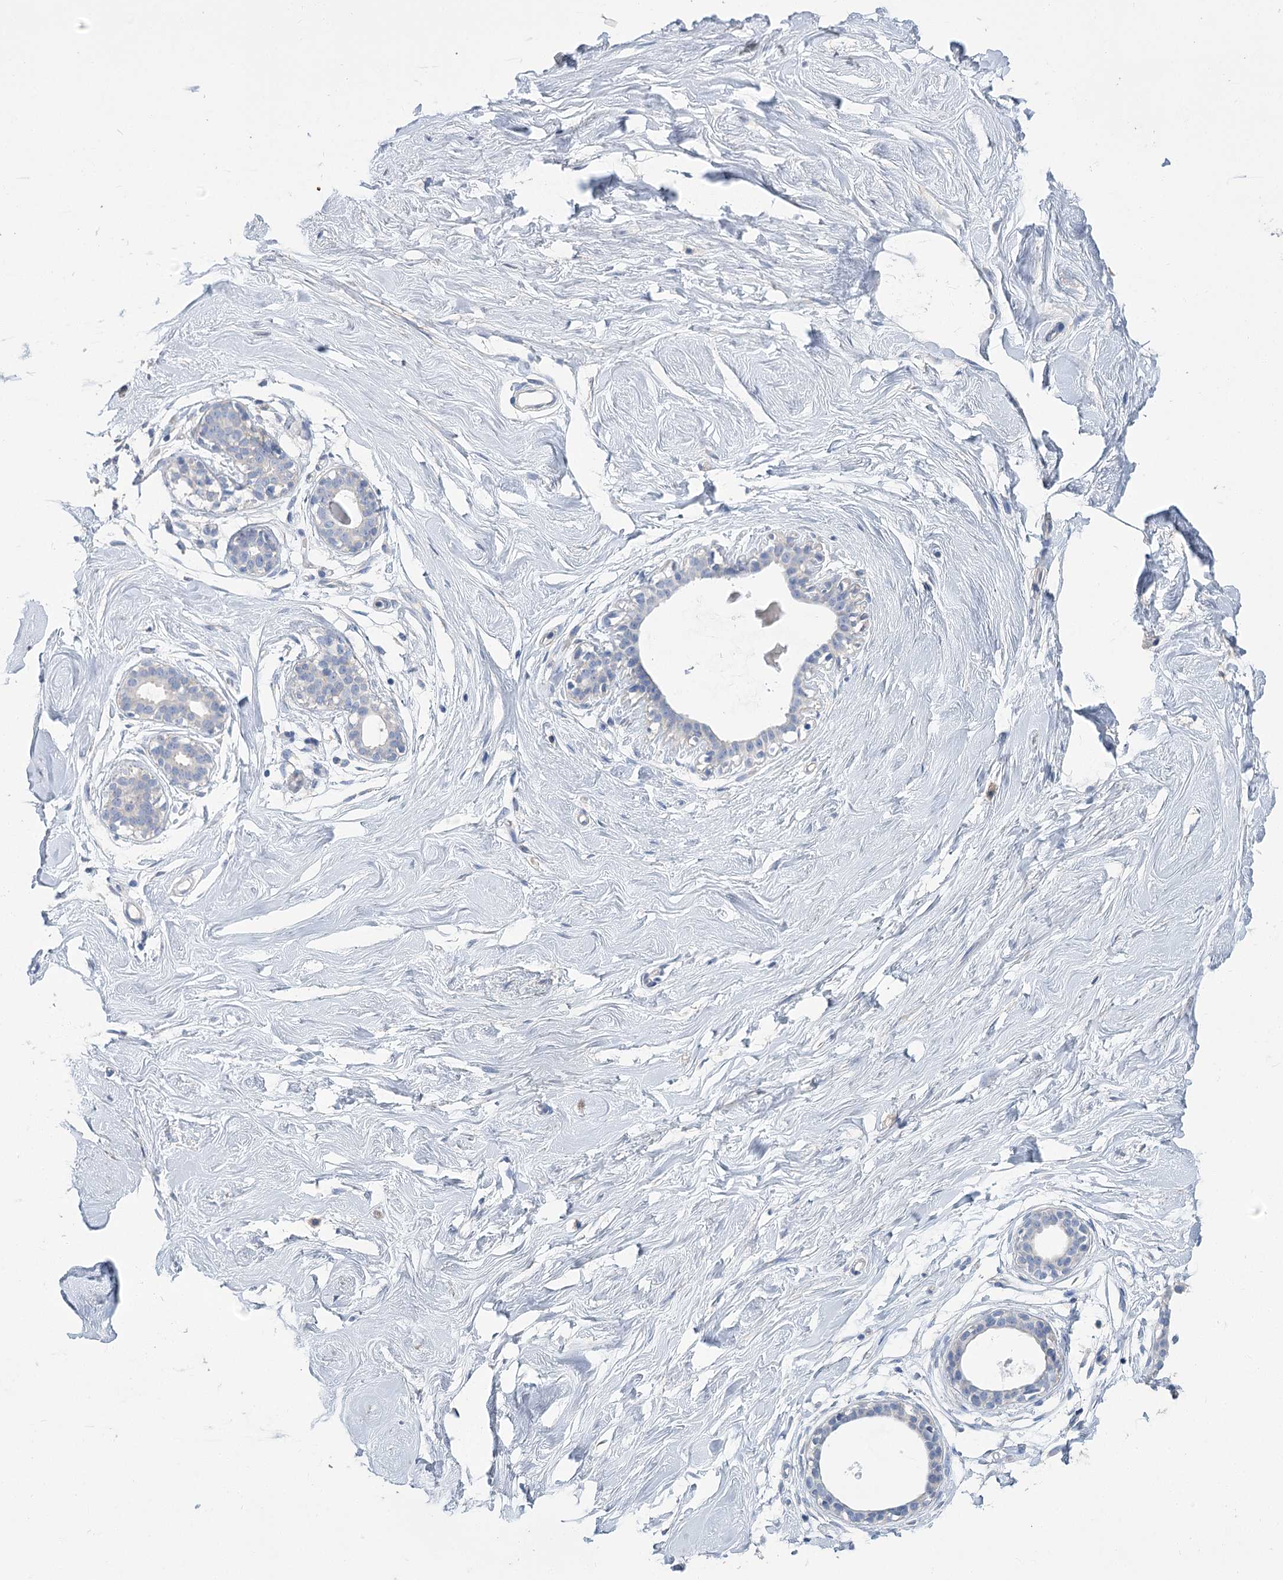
{"staining": {"intensity": "negative", "quantity": "none", "location": "none"}, "tissue": "breast", "cell_type": "Adipocytes", "image_type": "normal", "snomed": [{"axis": "morphology", "description": "Normal tissue, NOS"}, {"axis": "morphology", "description": "Adenoma, NOS"}, {"axis": "topography", "description": "Breast"}], "caption": "Adipocytes are negative for protein expression in normal human breast. (IHC, brightfield microscopy, high magnification).", "gene": "SLC9A3", "patient": {"sex": "female", "age": 23}}